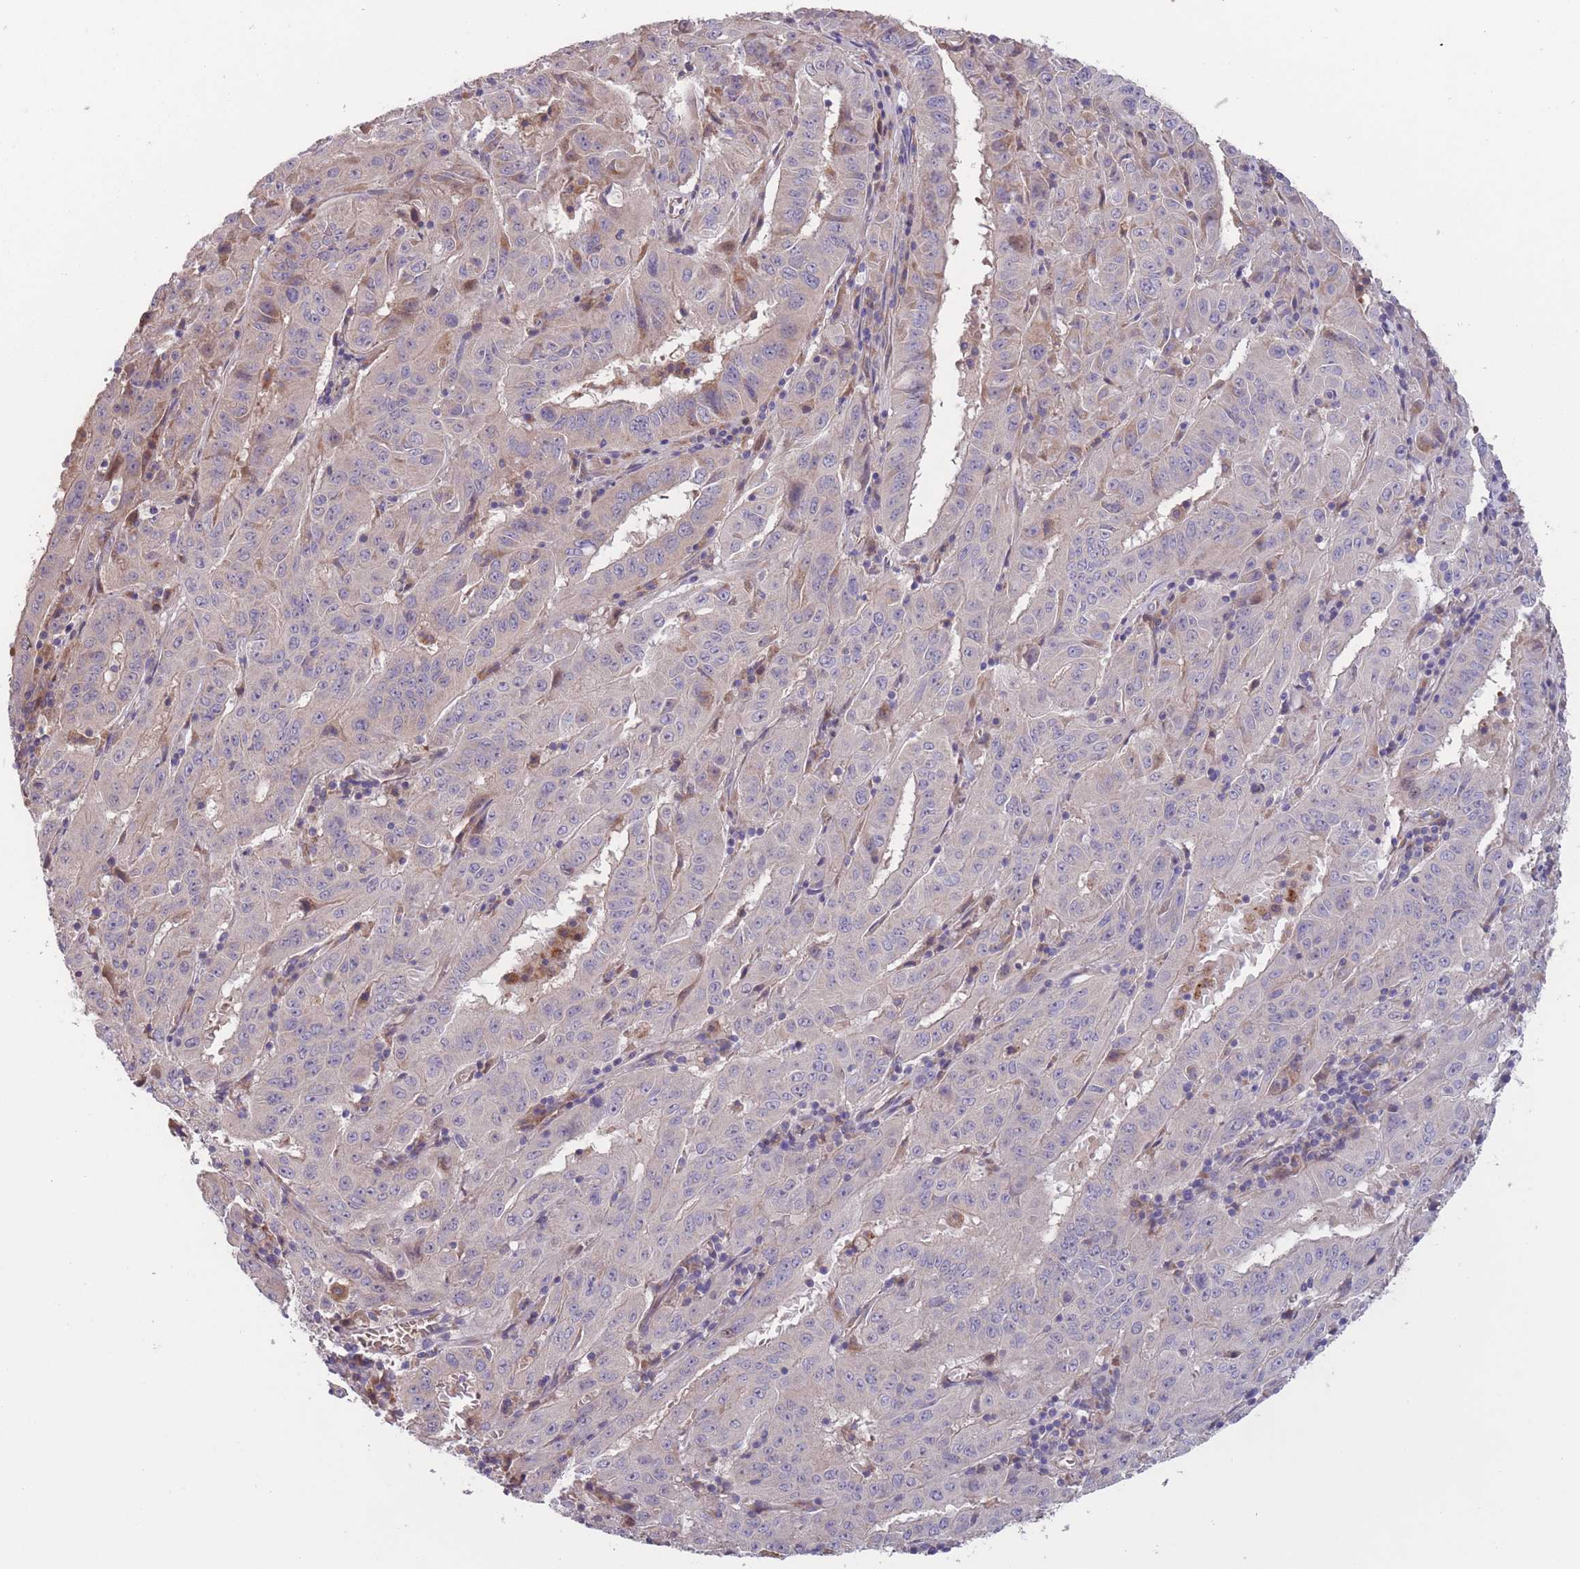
{"staining": {"intensity": "weak", "quantity": "<25%", "location": "cytoplasmic/membranous"}, "tissue": "pancreatic cancer", "cell_type": "Tumor cells", "image_type": "cancer", "snomed": [{"axis": "morphology", "description": "Adenocarcinoma, NOS"}, {"axis": "topography", "description": "Pancreas"}], "caption": "Protein analysis of pancreatic adenocarcinoma displays no significant expression in tumor cells. (Brightfield microscopy of DAB (3,3'-diaminobenzidine) immunohistochemistry at high magnification).", "gene": "ITPKC", "patient": {"sex": "male", "age": 63}}